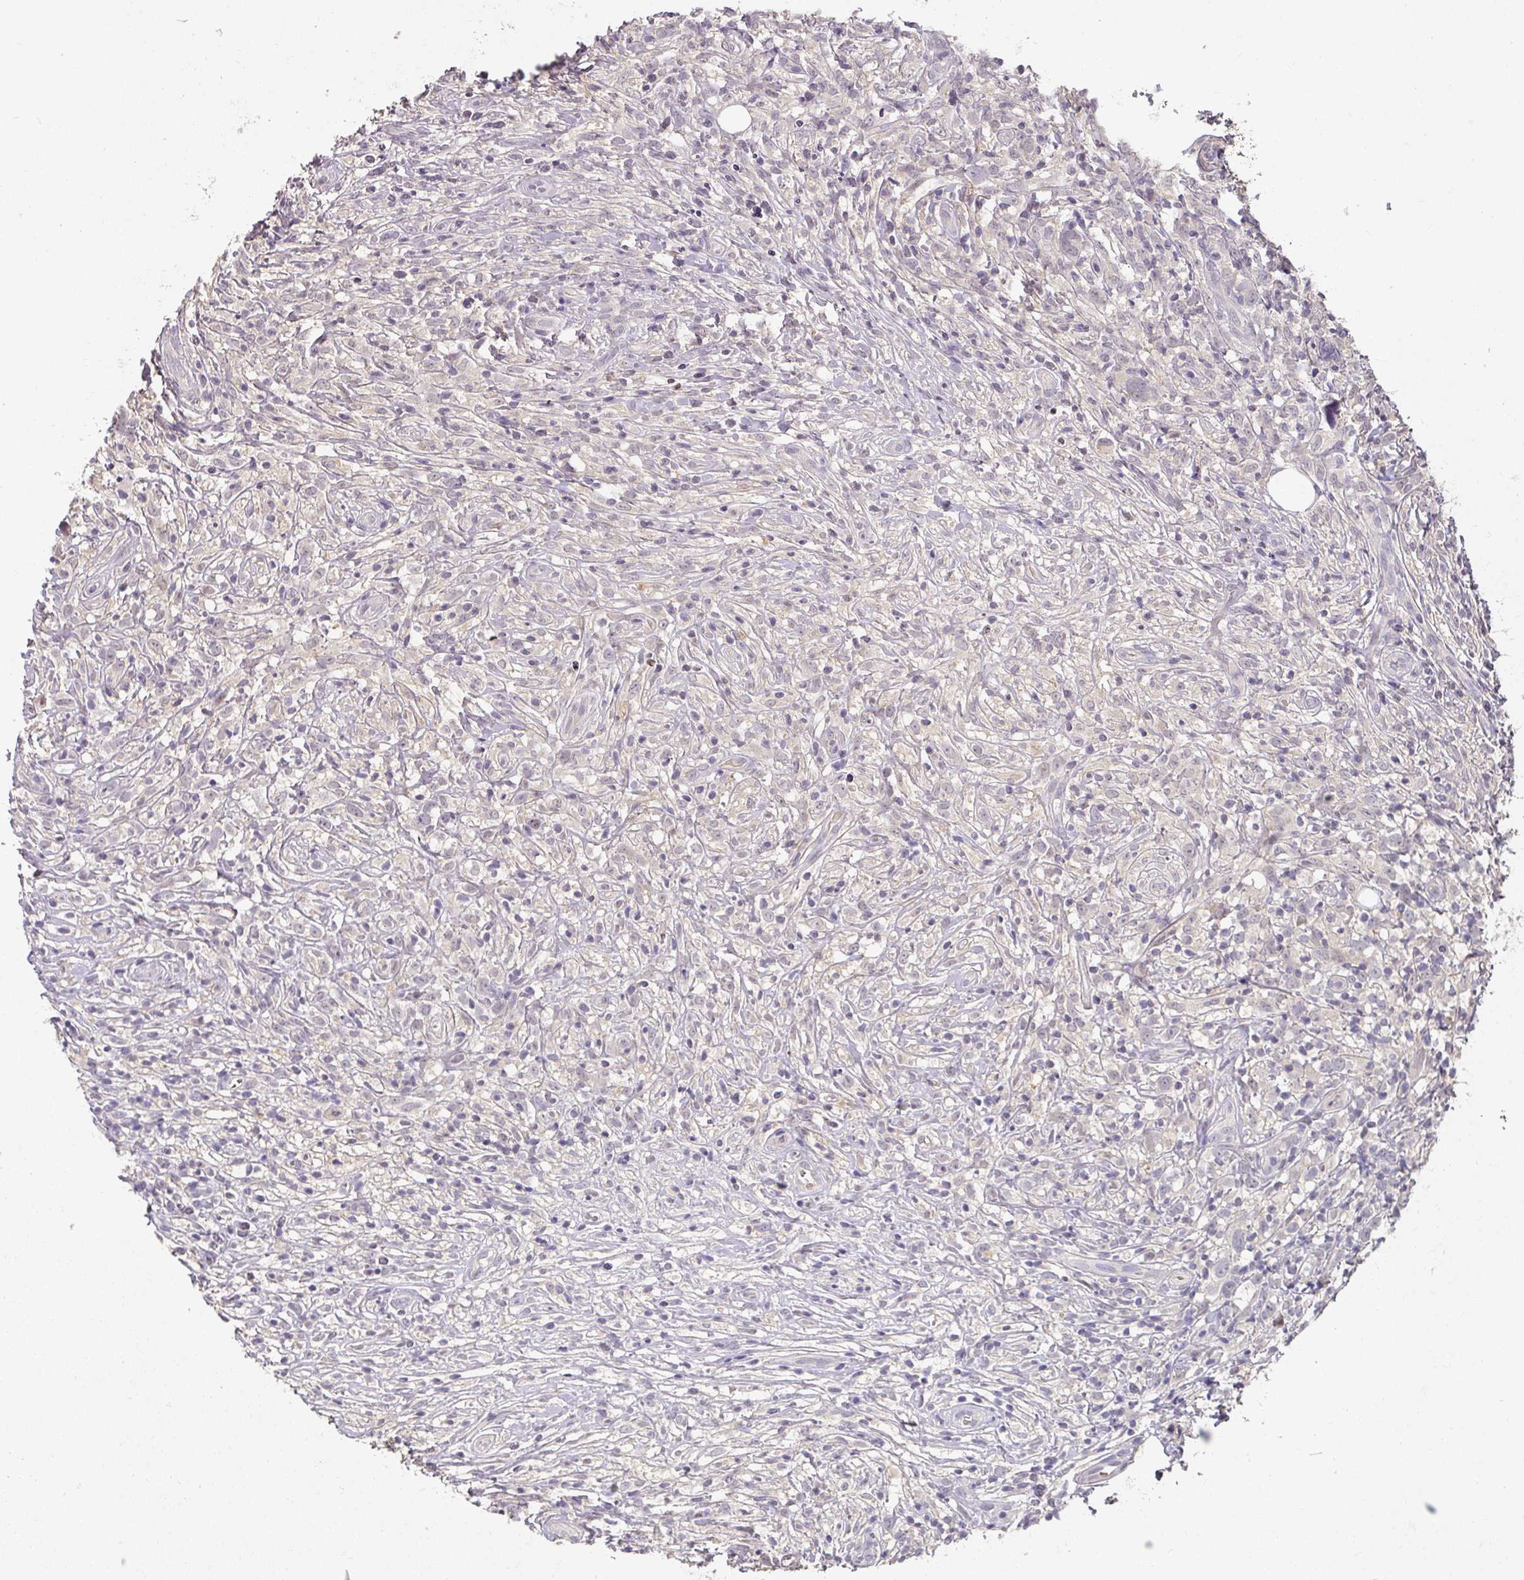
{"staining": {"intensity": "negative", "quantity": "none", "location": "none"}, "tissue": "lymphoma", "cell_type": "Tumor cells", "image_type": "cancer", "snomed": [{"axis": "morphology", "description": "Hodgkin's disease, NOS"}, {"axis": "topography", "description": "No Tissue"}], "caption": "Immunohistochemistry of Hodgkin's disease reveals no staining in tumor cells.", "gene": "FOXN4", "patient": {"sex": "female", "age": 21}}